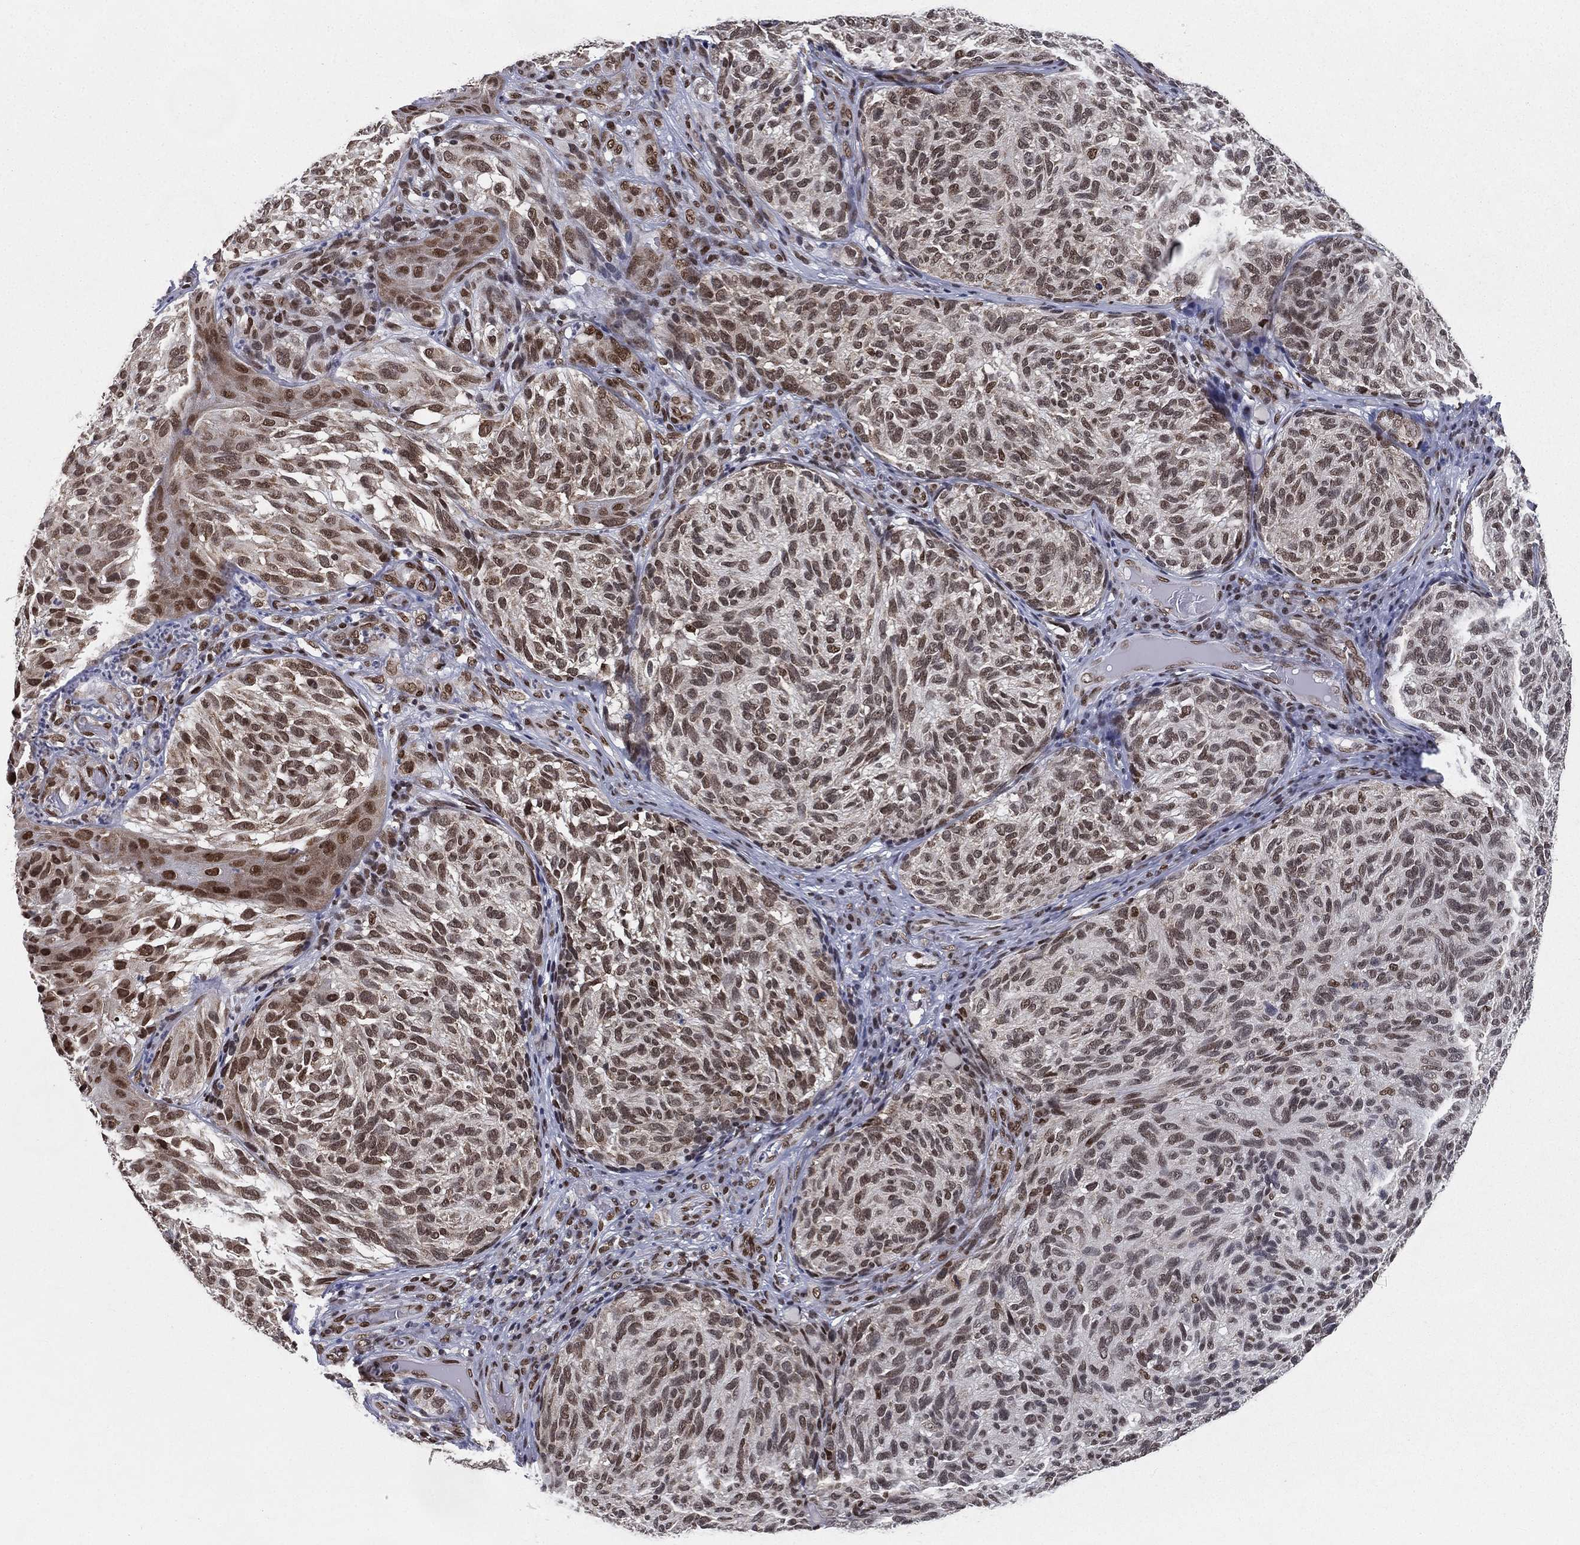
{"staining": {"intensity": "moderate", "quantity": ">75%", "location": "nuclear"}, "tissue": "melanoma", "cell_type": "Tumor cells", "image_type": "cancer", "snomed": [{"axis": "morphology", "description": "Malignant melanoma, NOS"}, {"axis": "topography", "description": "Skin"}], "caption": "The image reveals staining of melanoma, revealing moderate nuclear protein staining (brown color) within tumor cells.", "gene": "FUBP3", "patient": {"sex": "female", "age": 73}}